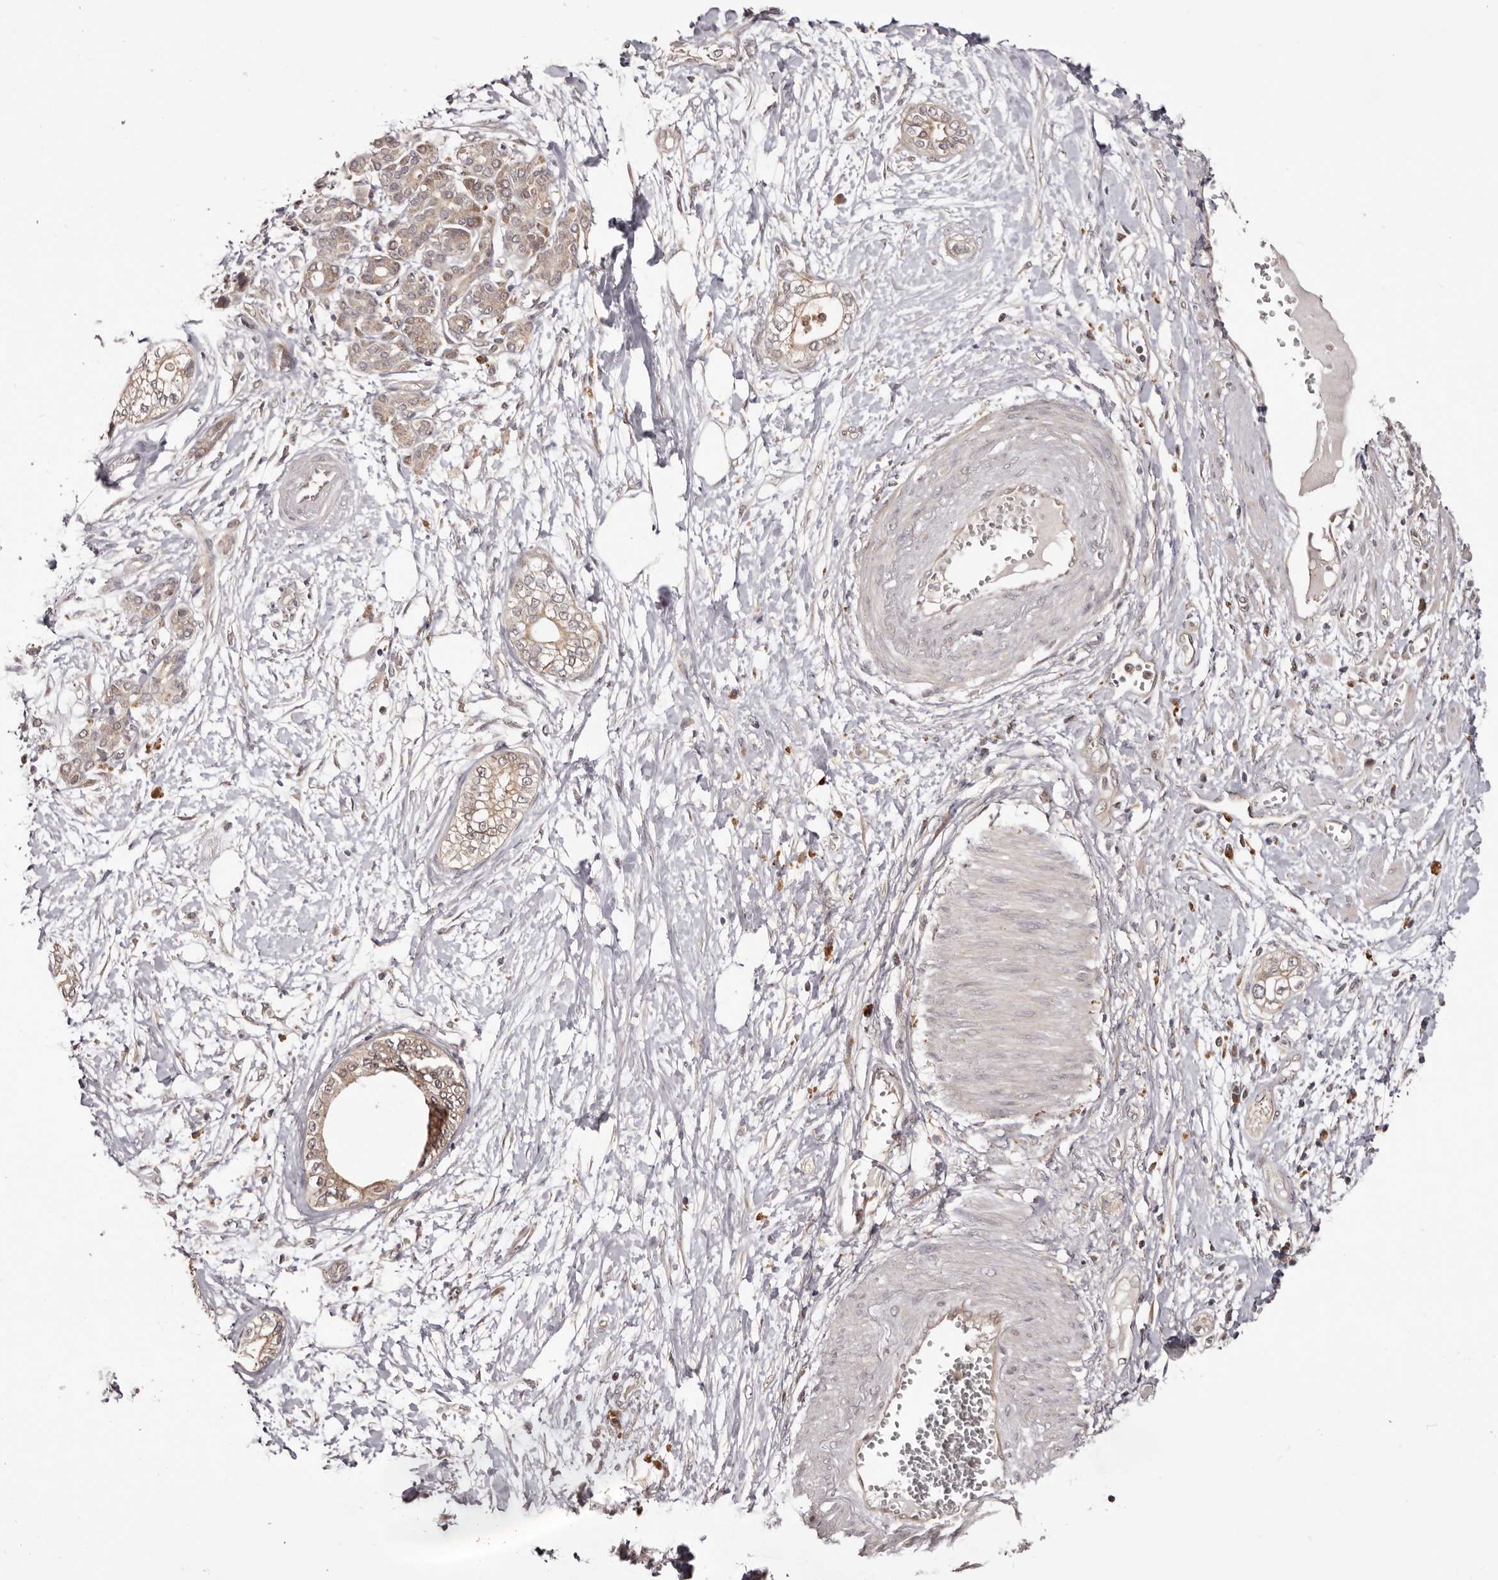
{"staining": {"intensity": "moderate", "quantity": ">75%", "location": "cytoplasmic/membranous,nuclear"}, "tissue": "pancreatic cancer", "cell_type": "Tumor cells", "image_type": "cancer", "snomed": [{"axis": "morphology", "description": "Adenocarcinoma, NOS"}, {"axis": "topography", "description": "Pancreas"}], "caption": "DAB immunohistochemical staining of pancreatic adenocarcinoma exhibits moderate cytoplasmic/membranous and nuclear protein expression in approximately >75% of tumor cells.", "gene": "MDP1", "patient": {"sex": "male", "age": 68}}